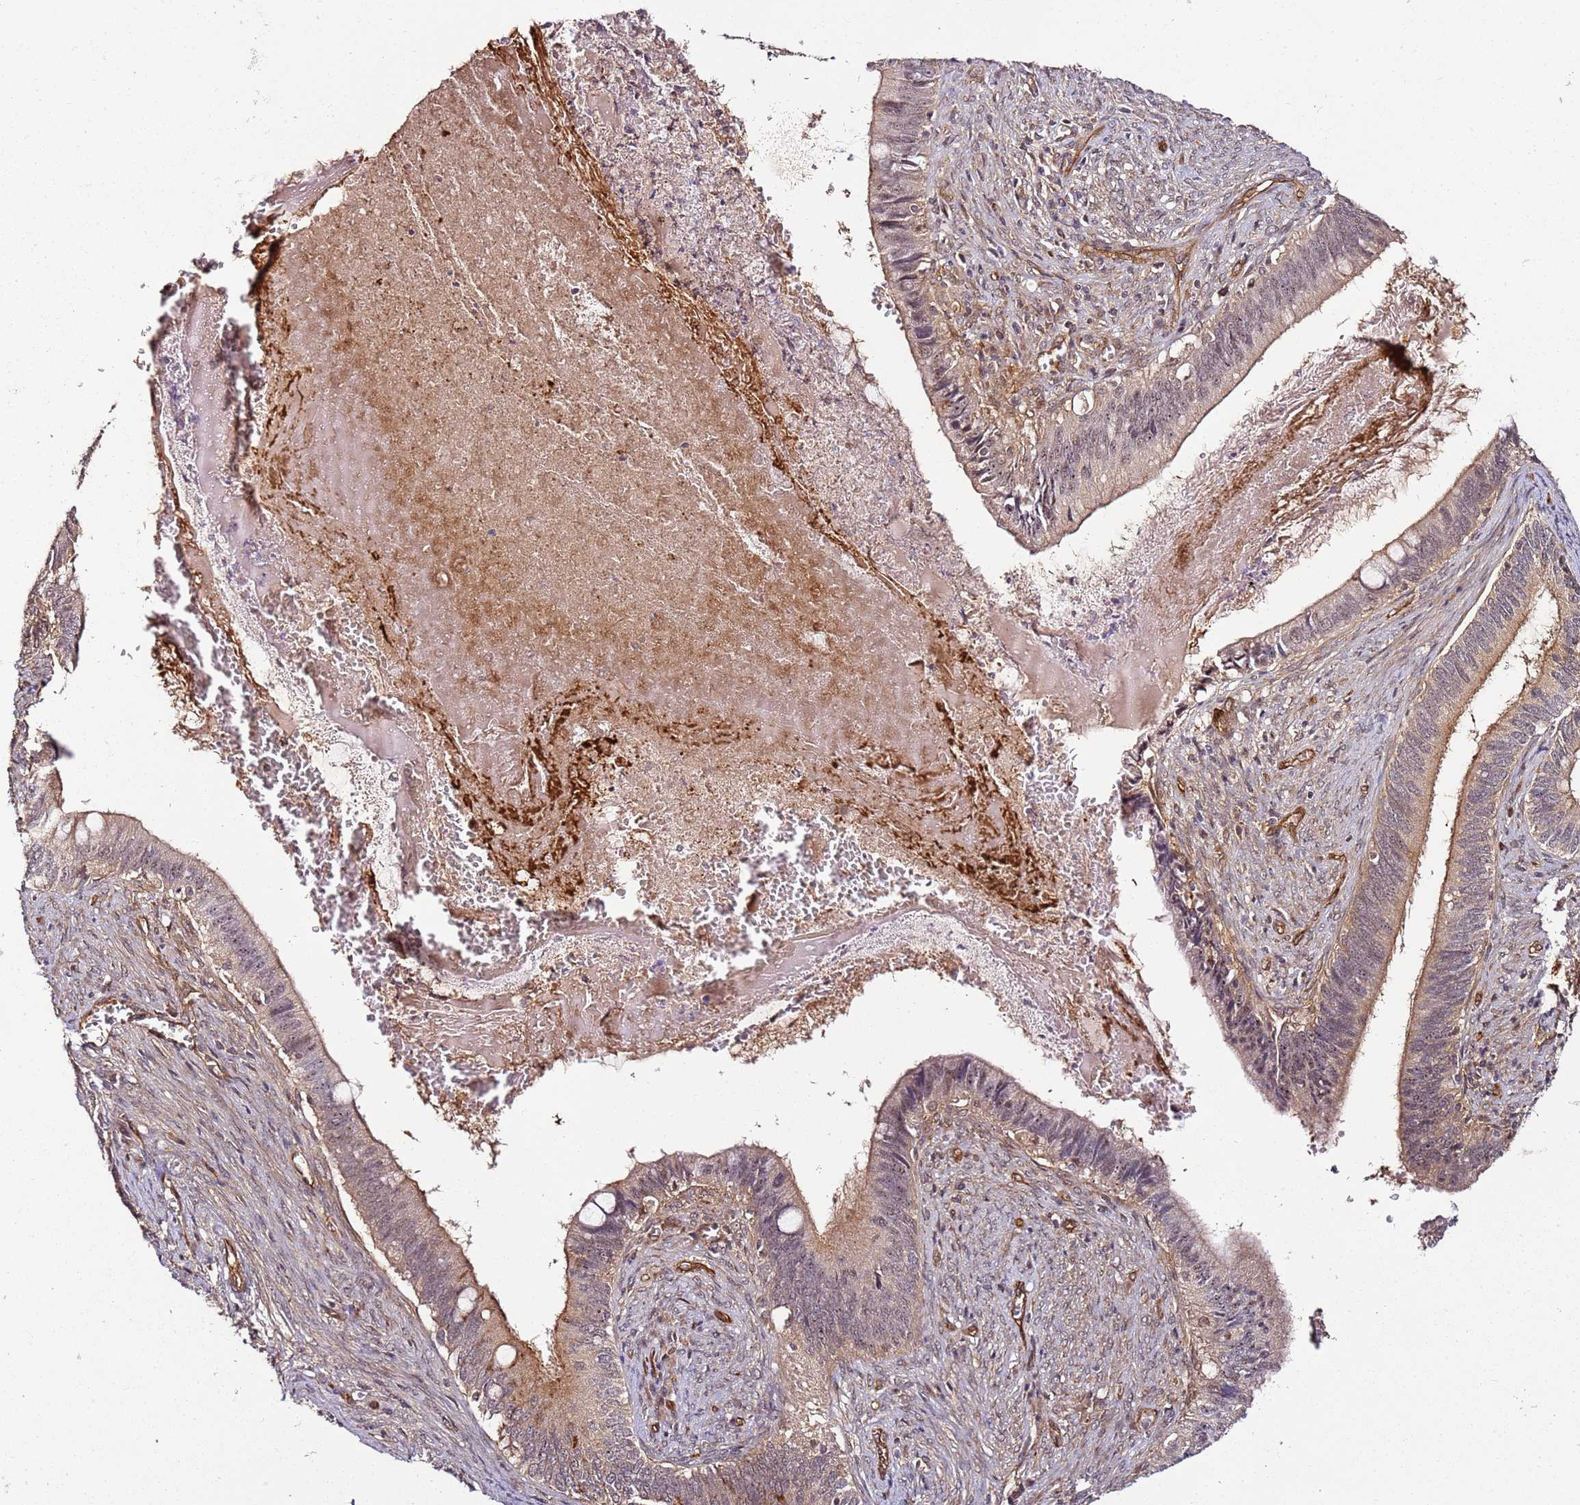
{"staining": {"intensity": "moderate", "quantity": "25%-75%", "location": "cytoplasmic/membranous"}, "tissue": "cervical cancer", "cell_type": "Tumor cells", "image_type": "cancer", "snomed": [{"axis": "morphology", "description": "Adenocarcinoma, NOS"}, {"axis": "topography", "description": "Cervix"}], "caption": "Adenocarcinoma (cervical) stained with a protein marker reveals moderate staining in tumor cells.", "gene": "CCNYL1", "patient": {"sex": "female", "age": 42}}